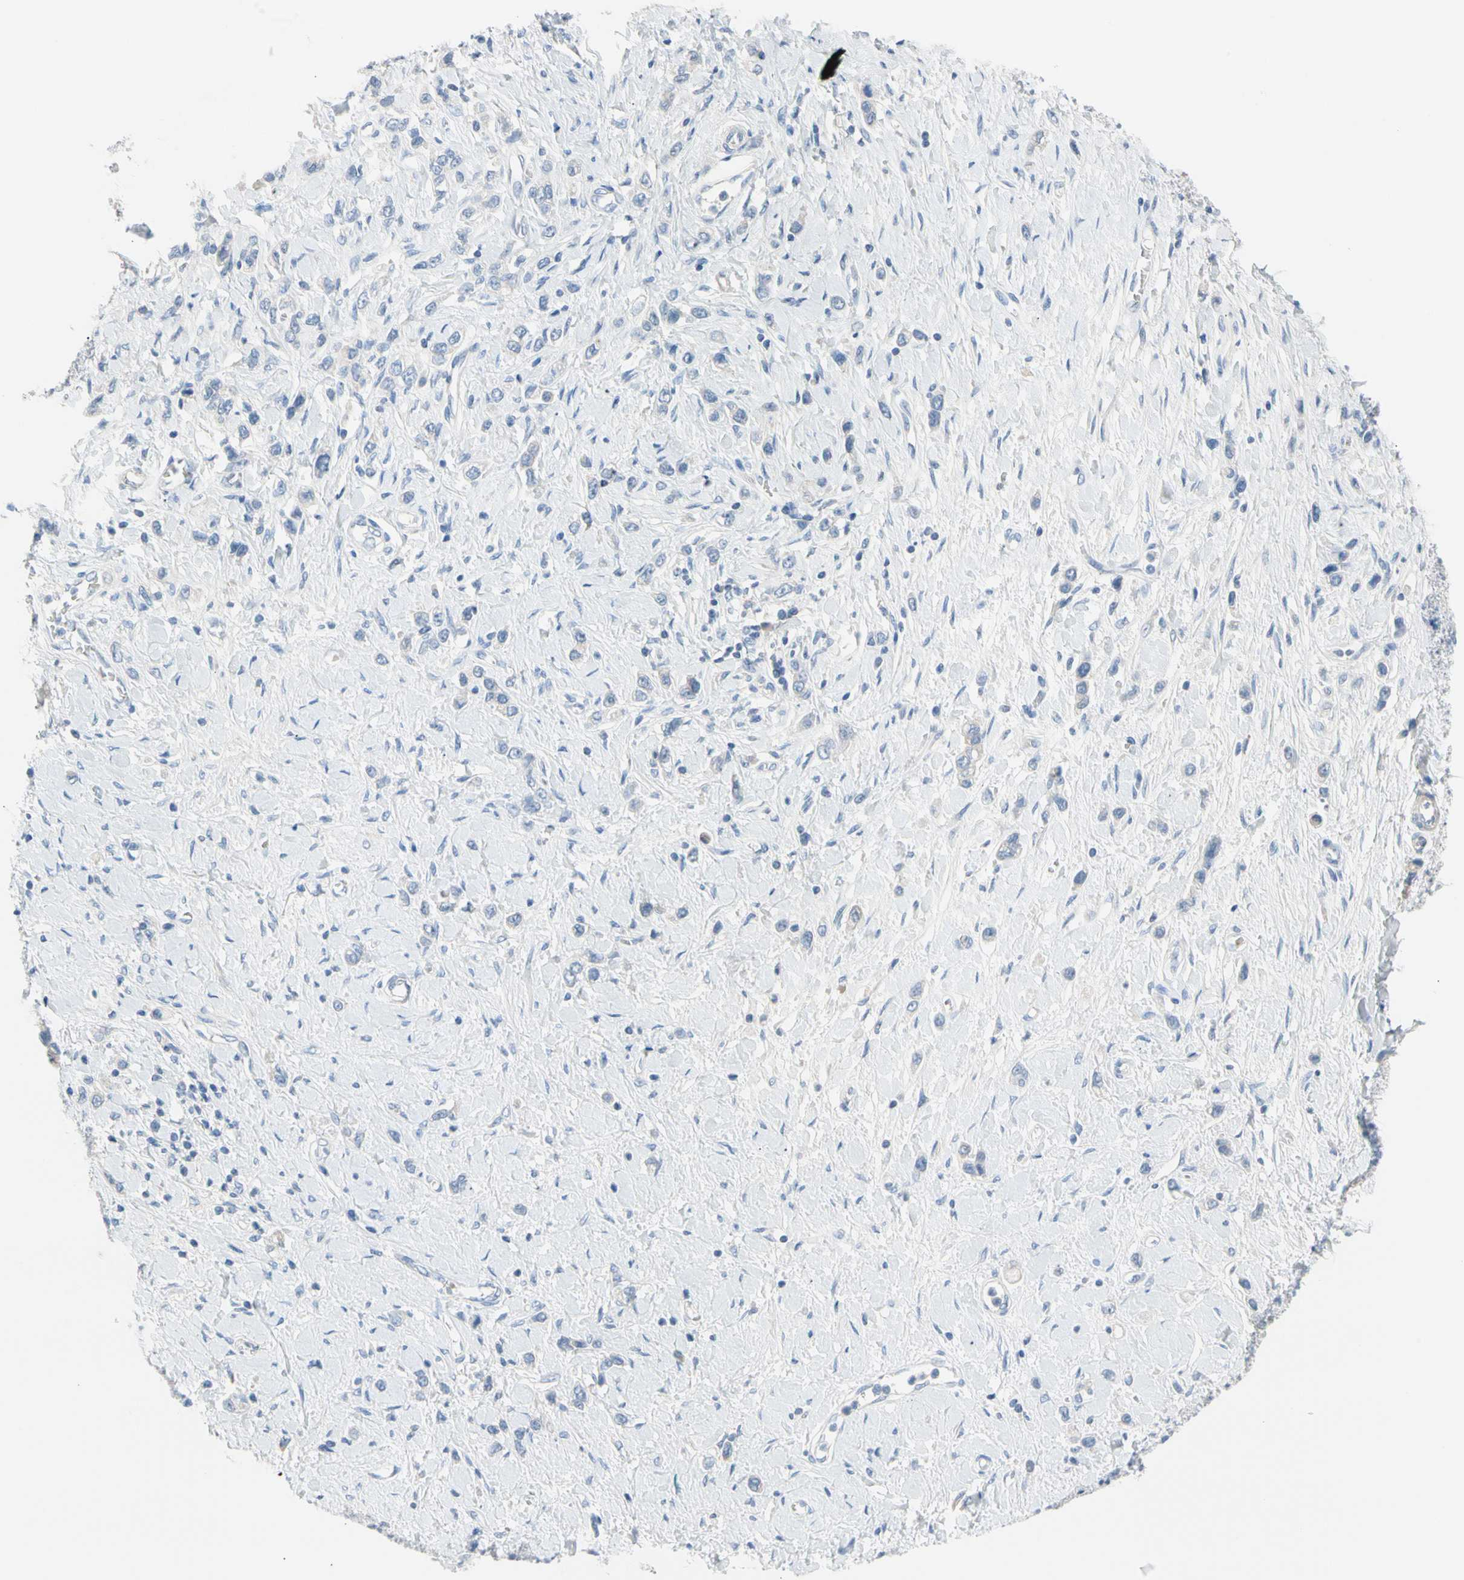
{"staining": {"intensity": "negative", "quantity": "none", "location": "none"}, "tissue": "stomach cancer", "cell_type": "Tumor cells", "image_type": "cancer", "snomed": [{"axis": "morphology", "description": "Normal tissue, NOS"}, {"axis": "morphology", "description": "Adenocarcinoma, NOS"}, {"axis": "topography", "description": "Stomach, upper"}, {"axis": "topography", "description": "Stomach"}], "caption": "High power microscopy micrograph of an immunohistochemistry image of adenocarcinoma (stomach), revealing no significant staining in tumor cells.", "gene": "MARK1", "patient": {"sex": "female", "age": 65}}